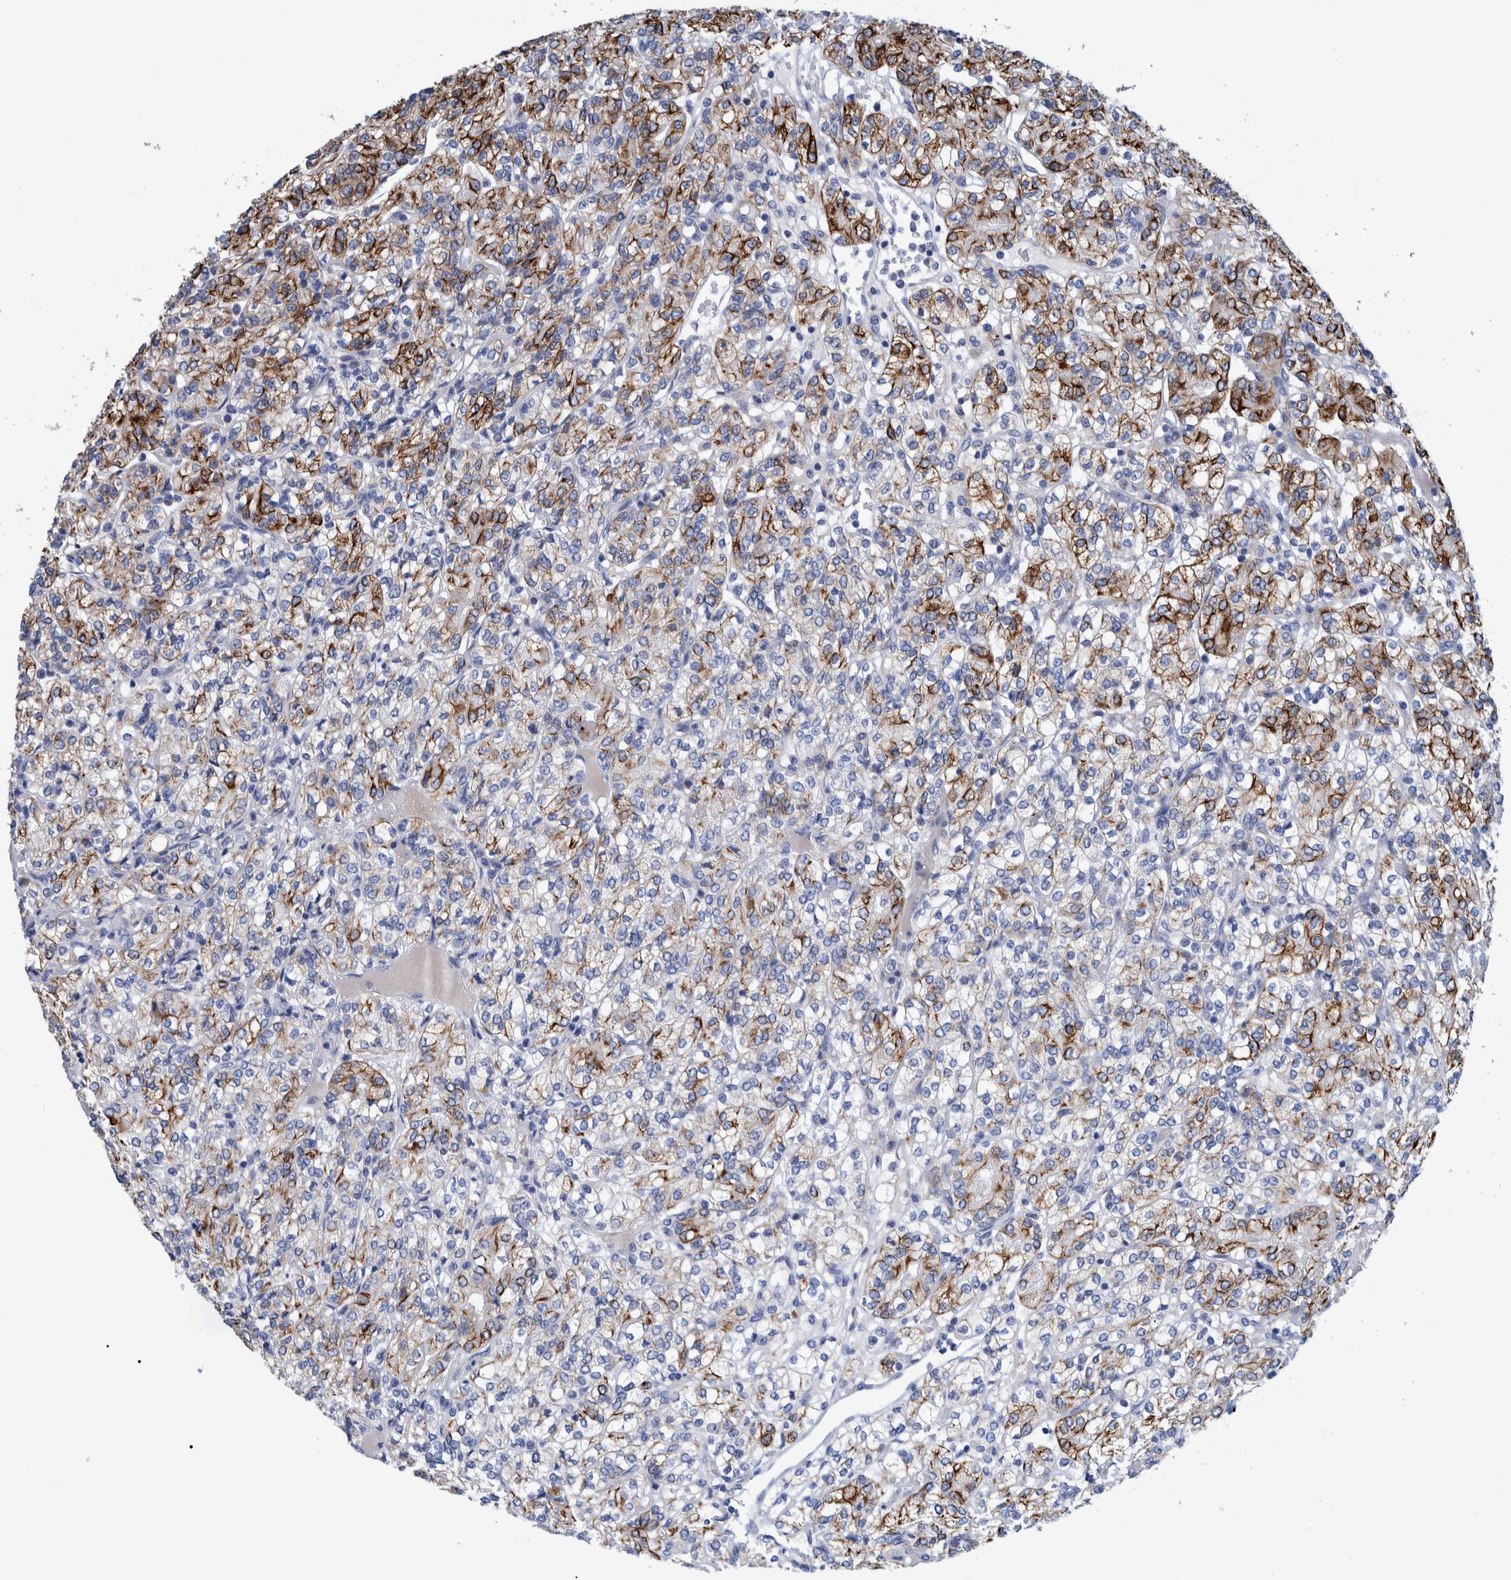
{"staining": {"intensity": "moderate", "quantity": ">75%", "location": "cytoplasmic/membranous"}, "tissue": "renal cancer", "cell_type": "Tumor cells", "image_type": "cancer", "snomed": [{"axis": "morphology", "description": "Adenocarcinoma, NOS"}, {"axis": "topography", "description": "Kidney"}], "caption": "Moderate cytoplasmic/membranous positivity for a protein is seen in approximately >75% of tumor cells of renal cancer (adenocarcinoma) using immunohistochemistry.", "gene": "MKS1", "patient": {"sex": "male", "age": 77}}